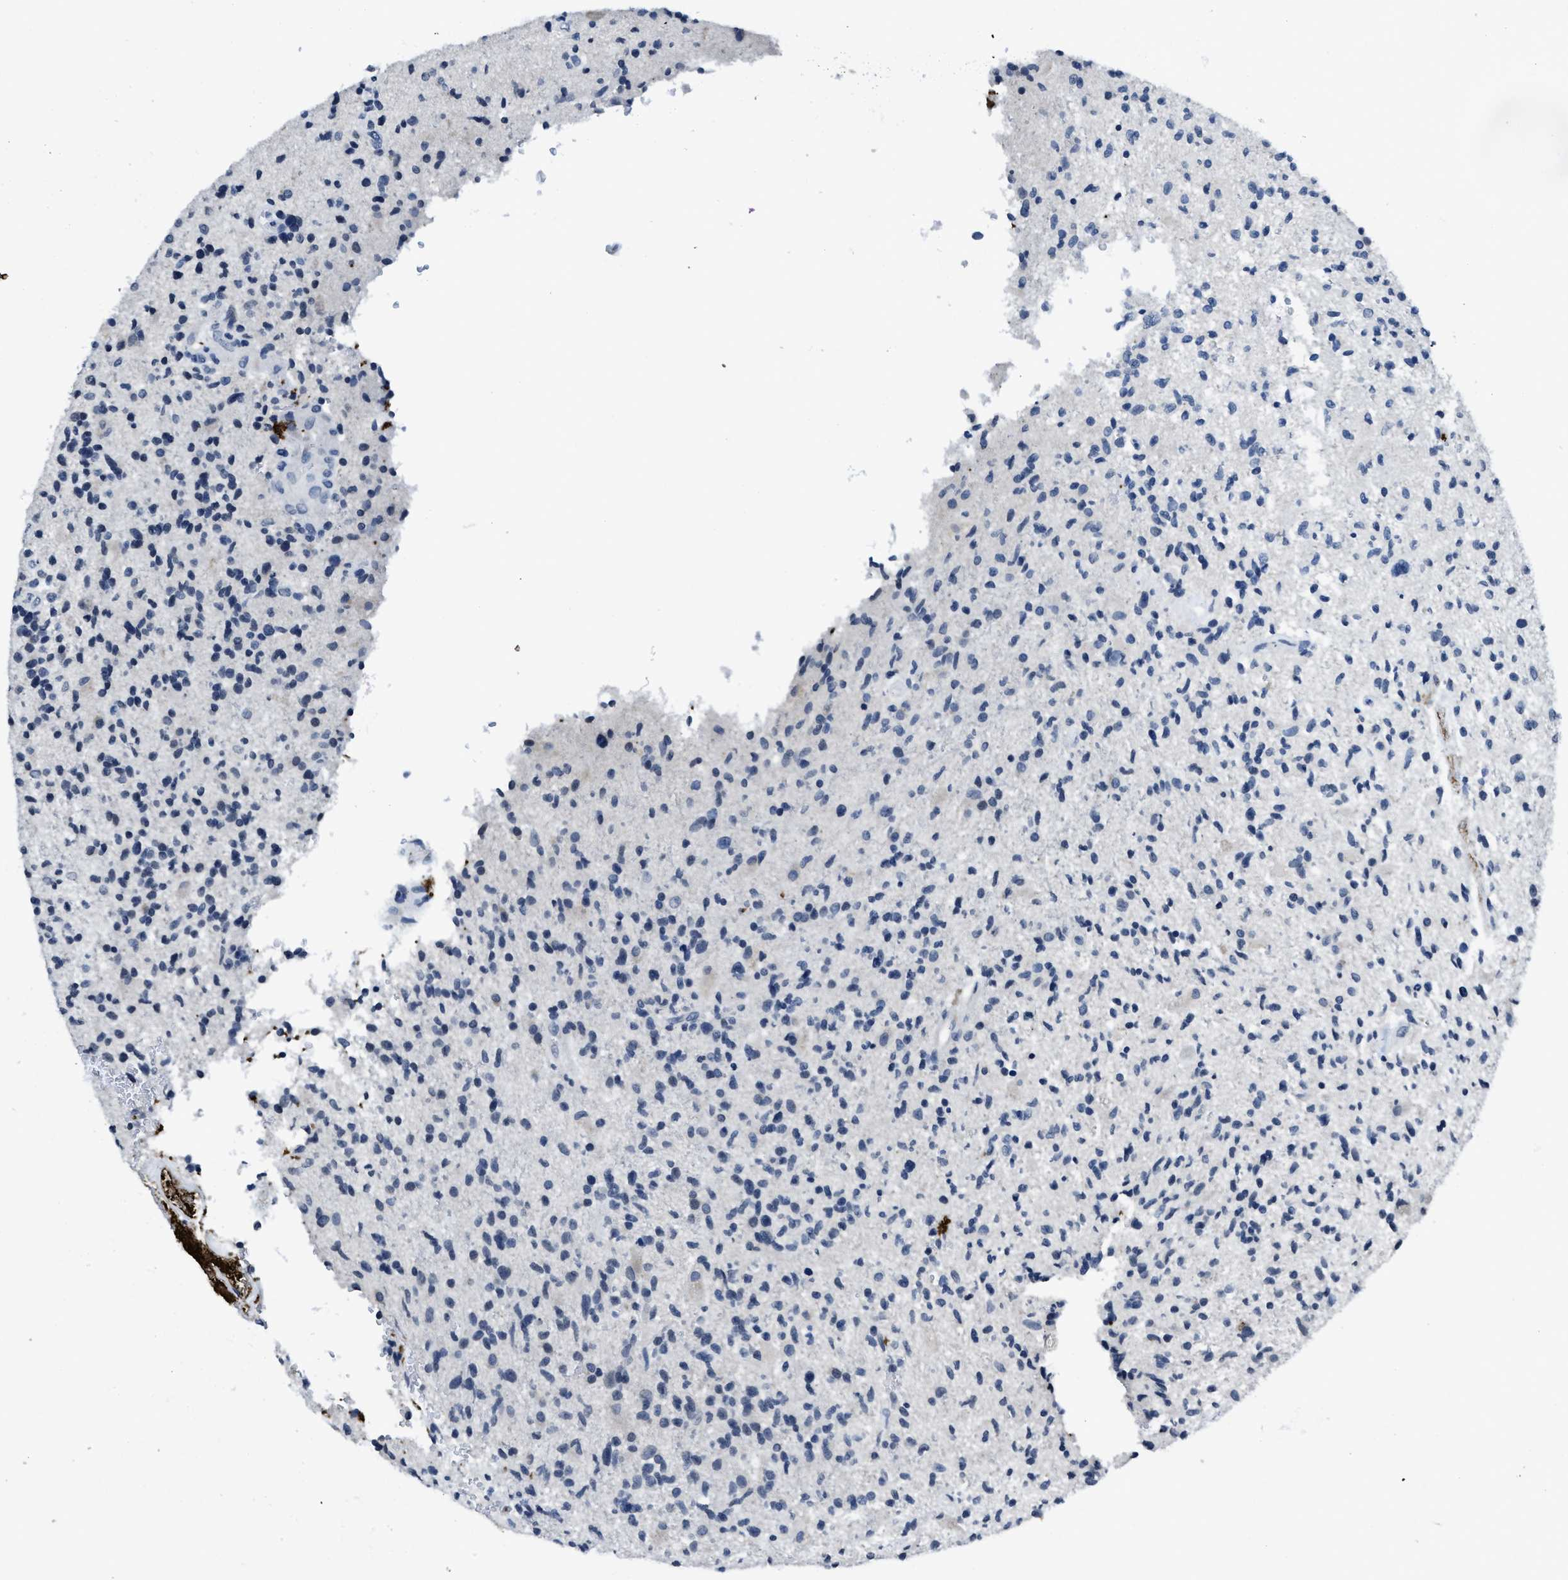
{"staining": {"intensity": "negative", "quantity": "none", "location": "none"}, "tissue": "glioma", "cell_type": "Tumor cells", "image_type": "cancer", "snomed": [{"axis": "morphology", "description": "Glioma, malignant, High grade"}, {"axis": "topography", "description": "Brain"}], "caption": "Tumor cells are negative for brown protein staining in high-grade glioma (malignant).", "gene": "ITGA2B", "patient": {"sex": "male", "age": 72}}